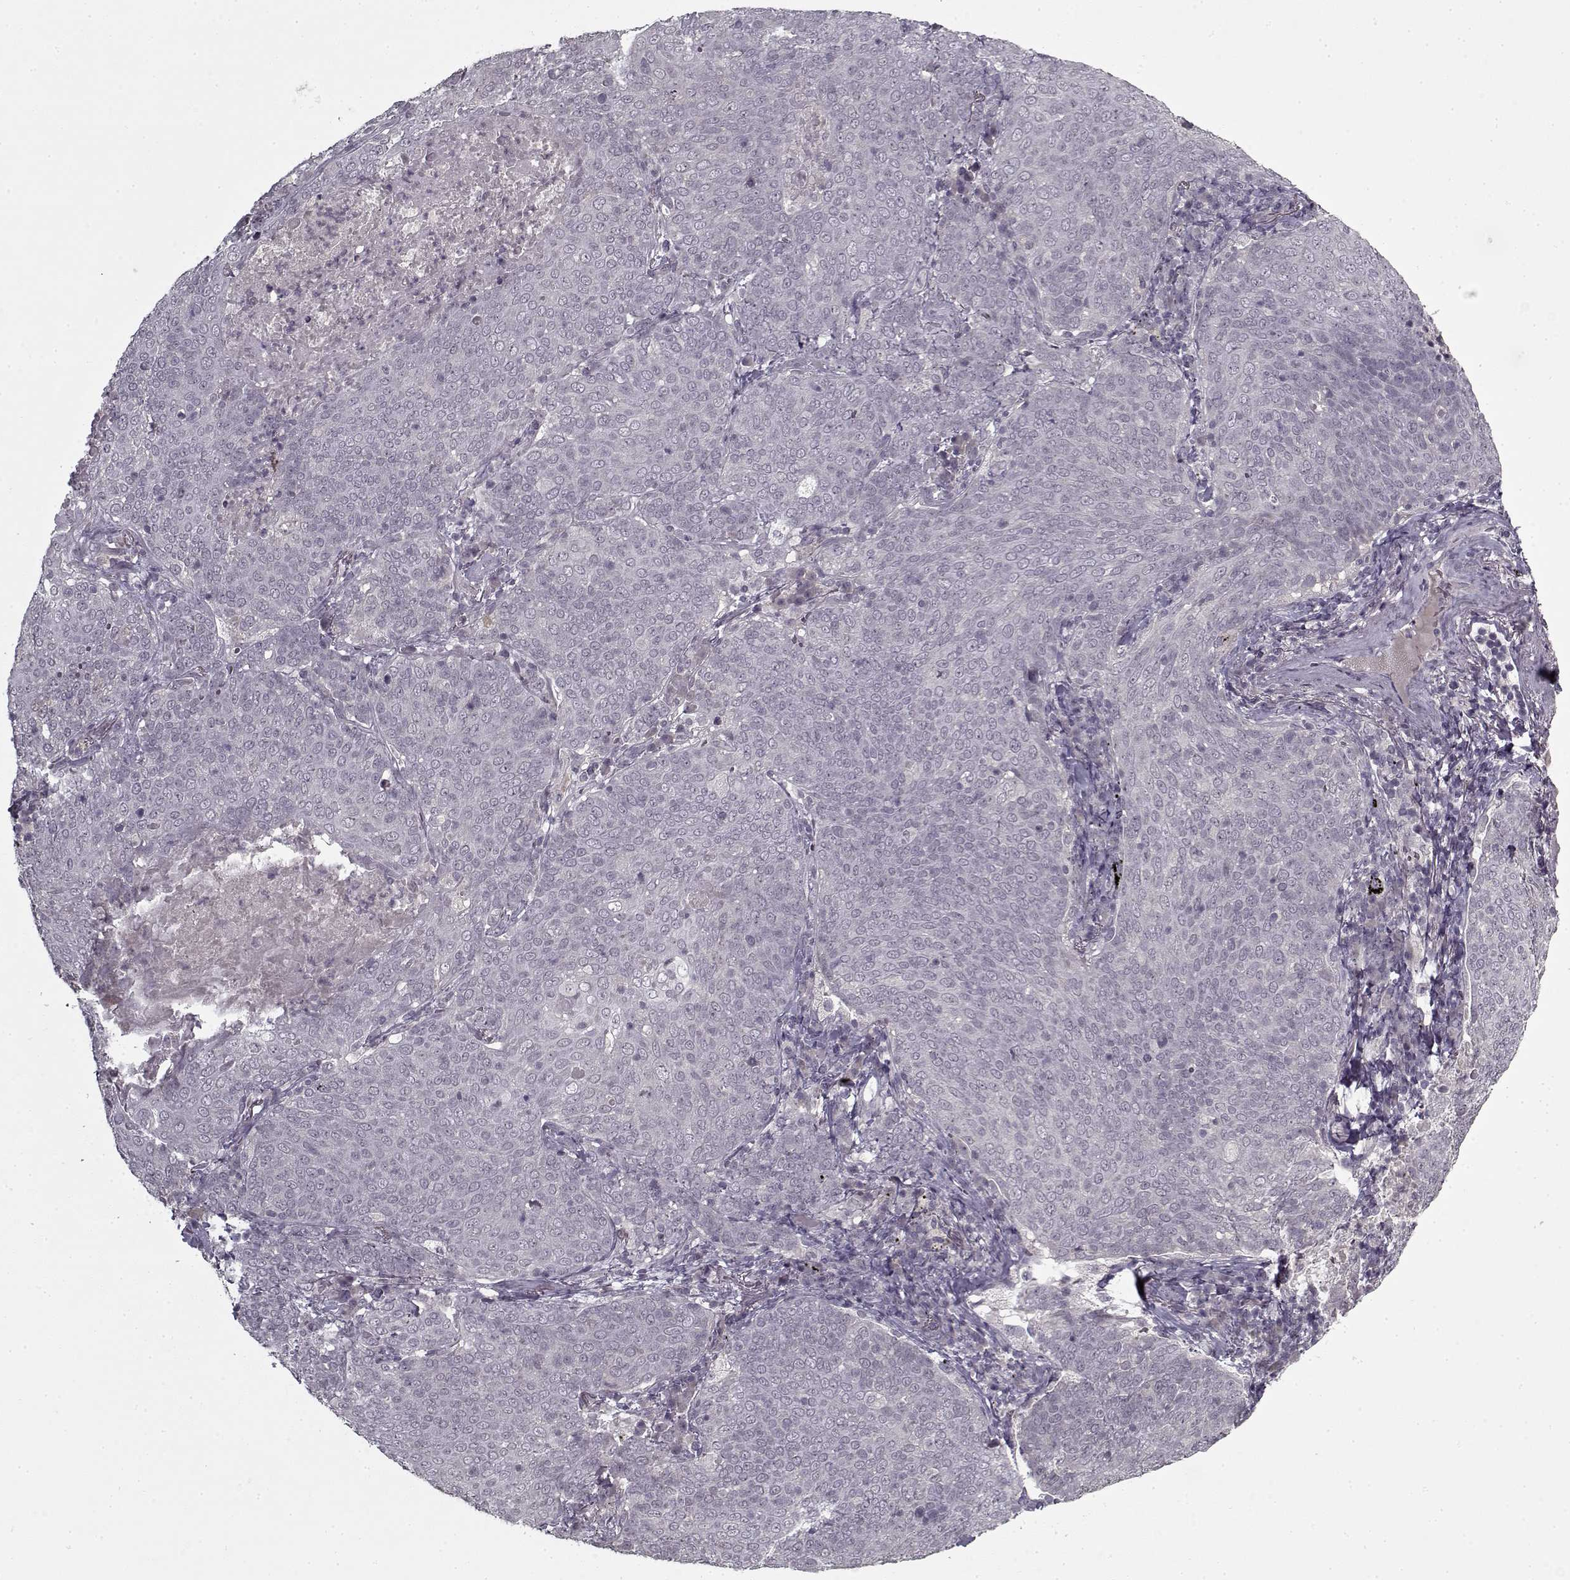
{"staining": {"intensity": "negative", "quantity": "none", "location": "none"}, "tissue": "lung cancer", "cell_type": "Tumor cells", "image_type": "cancer", "snomed": [{"axis": "morphology", "description": "Squamous cell carcinoma, NOS"}, {"axis": "topography", "description": "Lung"}], "caption": "Immunohistochemistry (IHC) of human lung cancer (squamous cell carcinoma) demonstrates no positivity in tumor cells.", "gene": "LAMA2", "patient": {"sex": "male", "age": 82}}